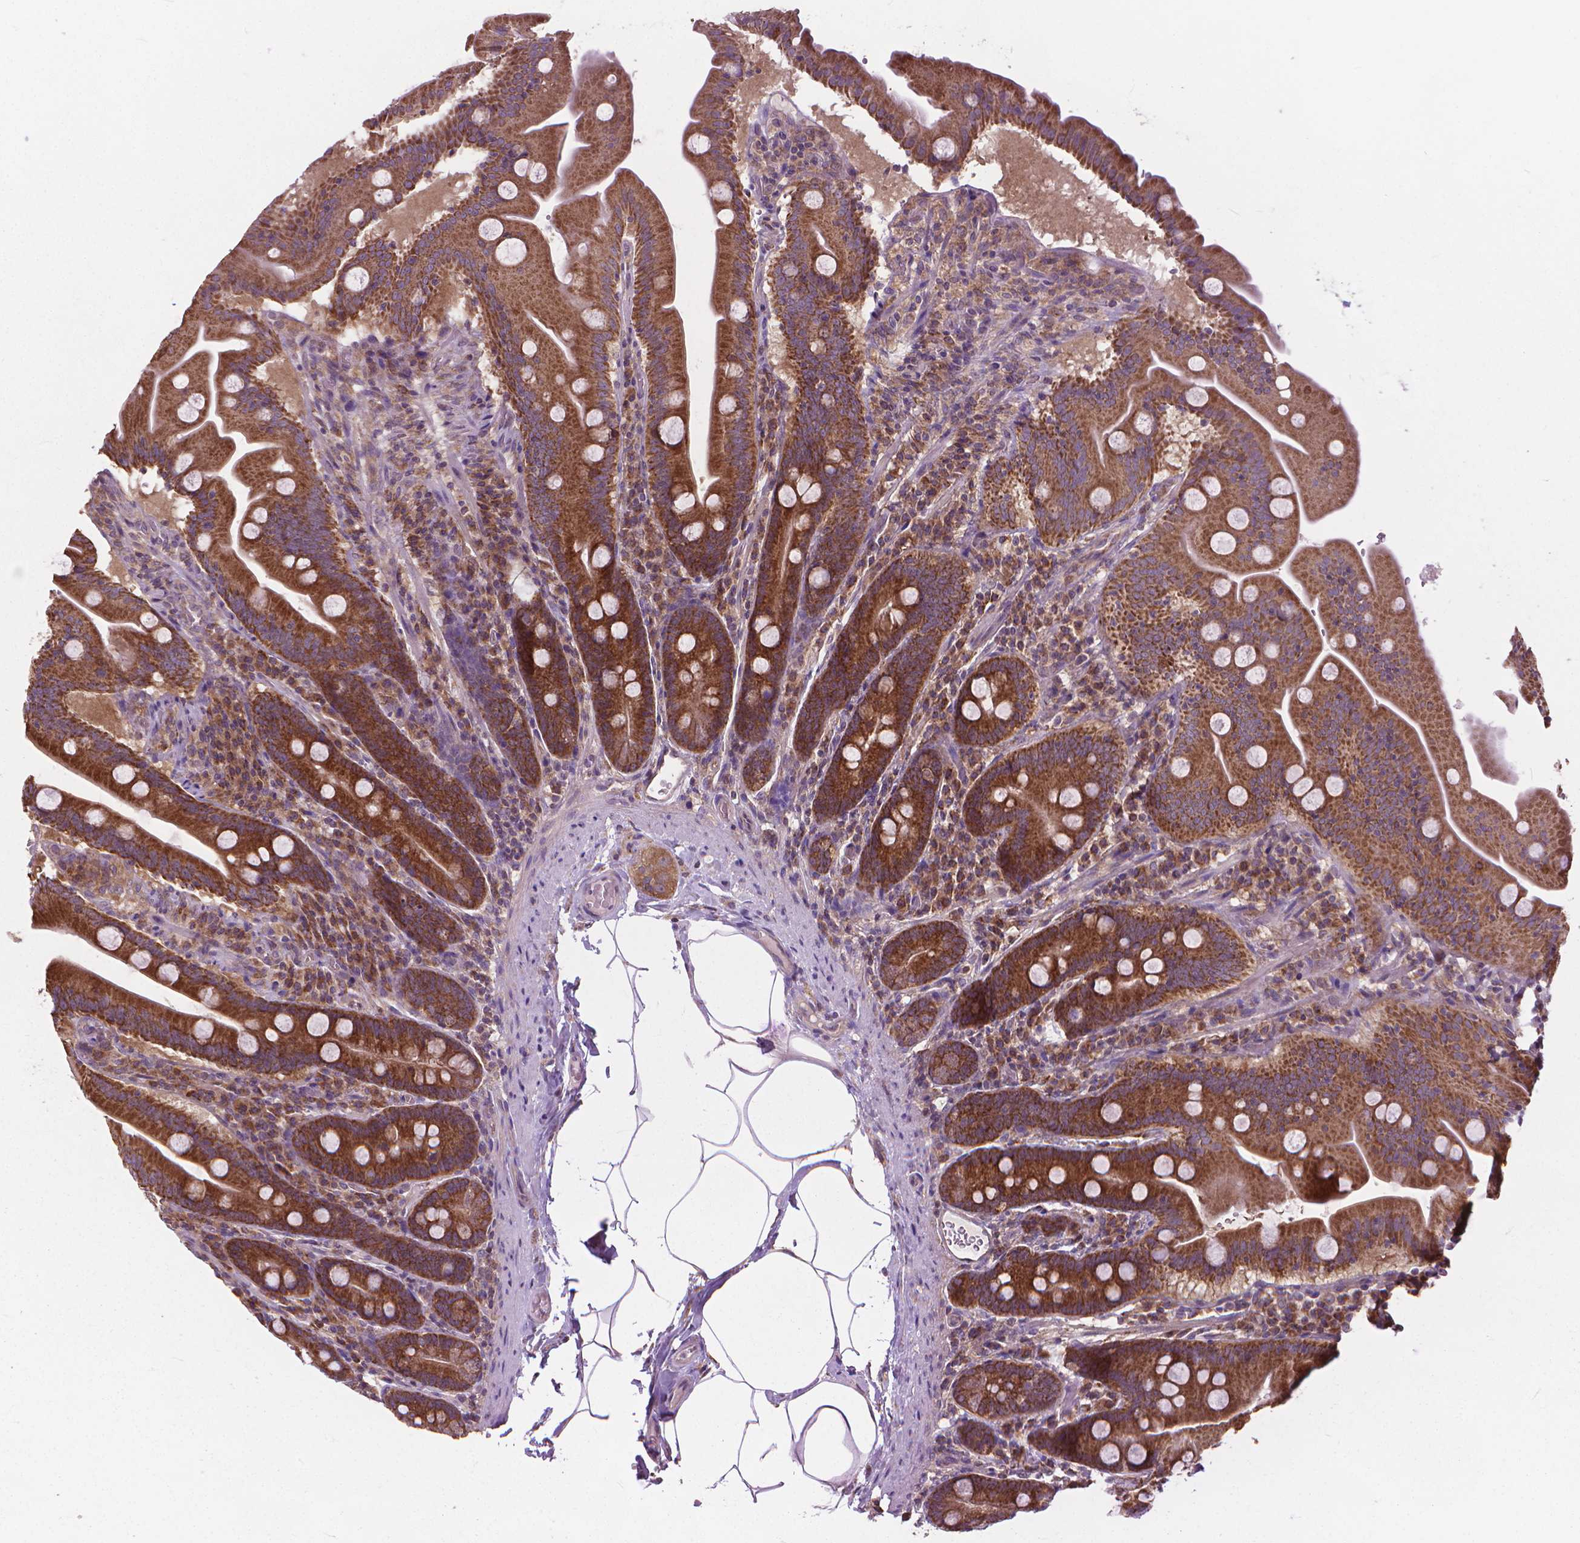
{"staining": {"intensity": "strong", "quantity": ">75%", "location": "cytoplasmic/membranous"}, "tissue": "small intestine", "cell_type": "Glandular cells", "image_type": "normal", "snomed": [{"axis": "morphology", "description": "Normal tissue, NOS"}, {"axis": "topography", "description": "Small intestine"}], "caption": "A histopathology image of human small intestine stained for a protein displays strong cytoplasmic/membranous brown staining in glandular cells. (DAB IHC, brown staining for protein, blue staining for nuclei).", "gene": "NUDT1", "patient": {"sex": "male", "age": 37}}